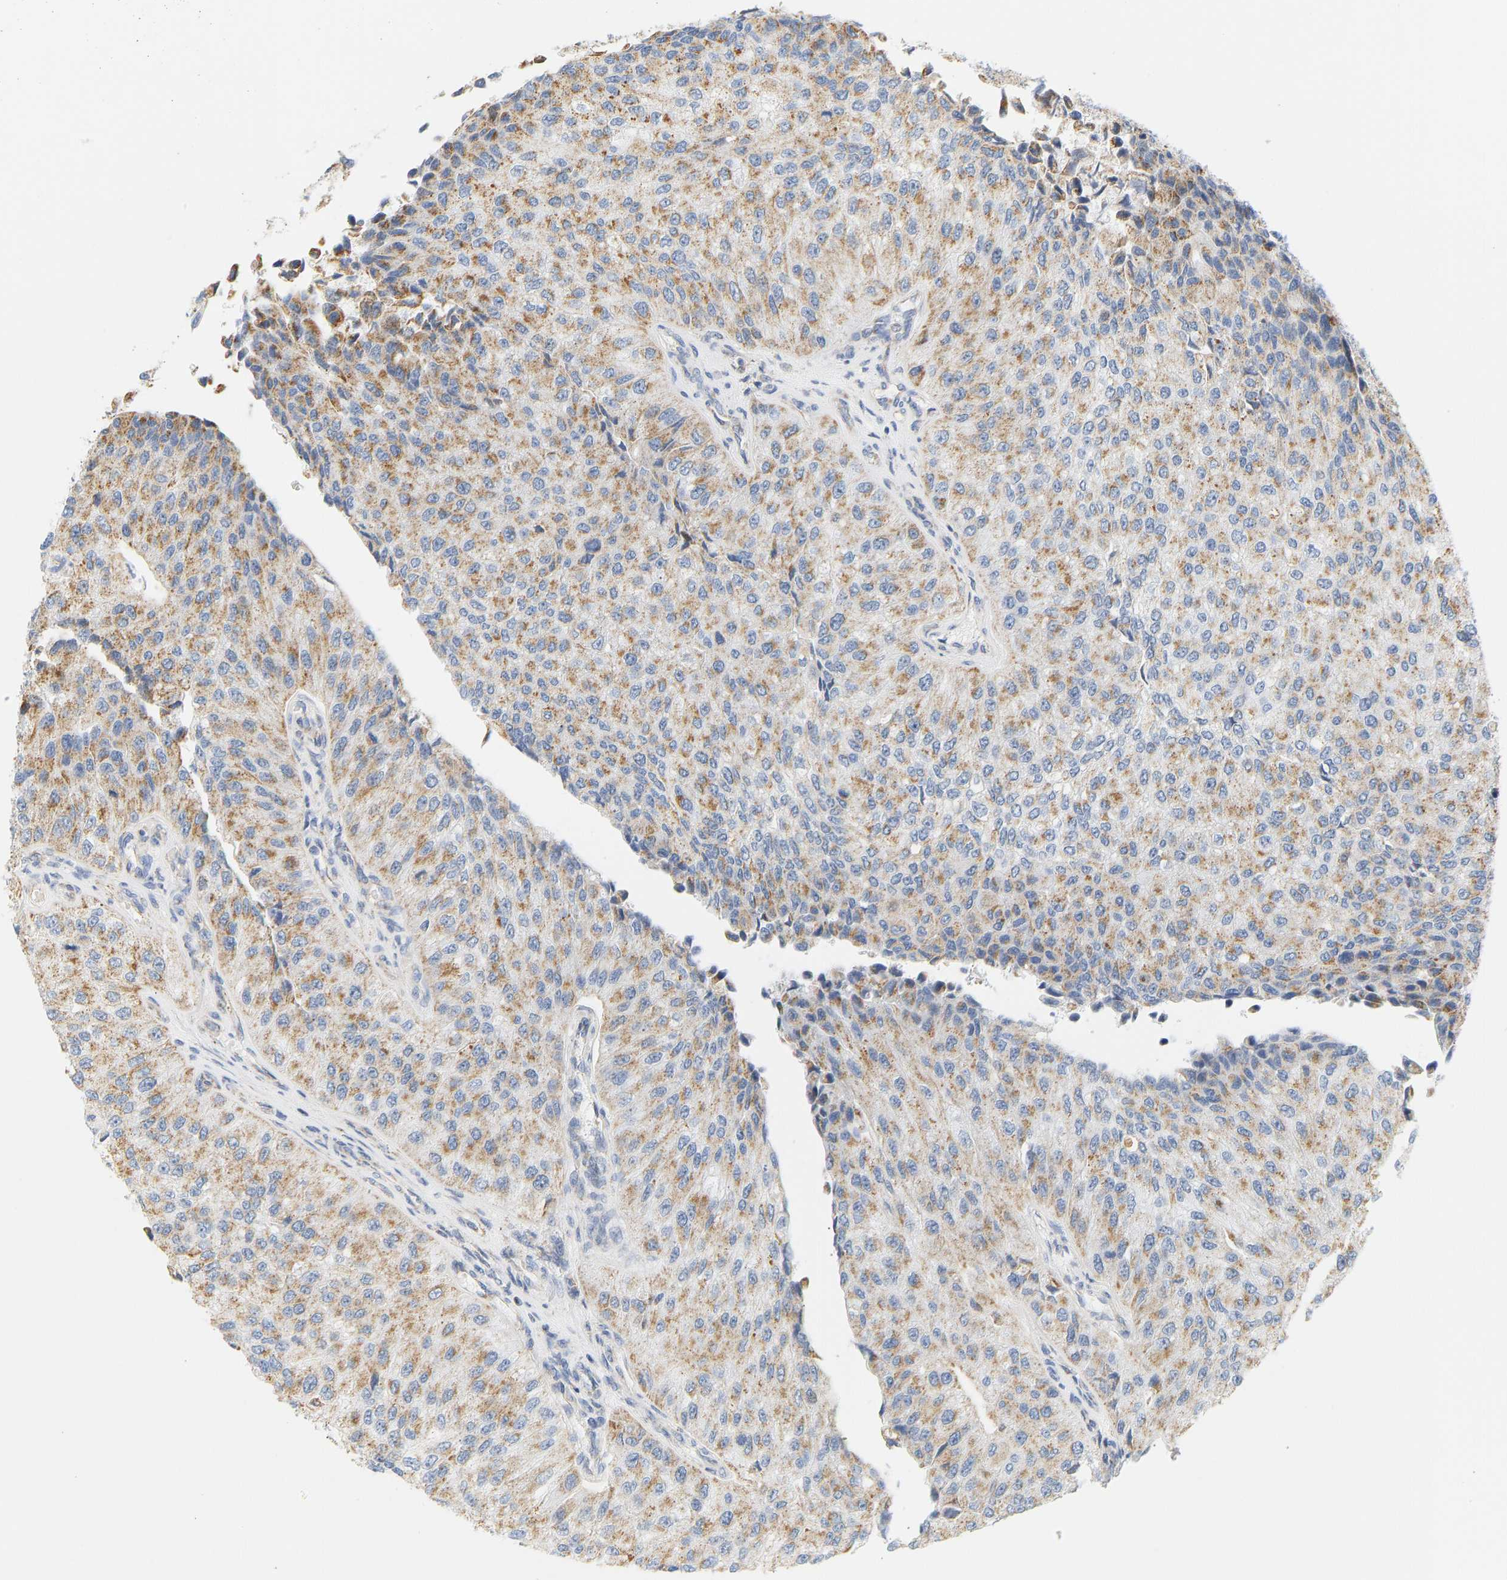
{"staining": {"intensity": "moderate", "quantity": ">75%", "location": "cytoplasmic/membranous"}, "tissue": "urothelial cancer", "cell_type": "Tumor cells", "image_type": "cancer", "snomed": [{"axis": "morphology", "description": "Urothelial carcinoma, High grade"}, {"axis": "topography", "description": "Kidney"}, {"axis": "topography", "description": "Urinary bladder"}], "caption": "DAB (3,3'-diaminobenzidine) immunohistochemical staining of urothelial cancer displays moderate cytoplasmic/membranous protein expression in about >75% of tumor cells.", "gene": "GRPEL2", "patient": {"sex": "male", "age": 77}}